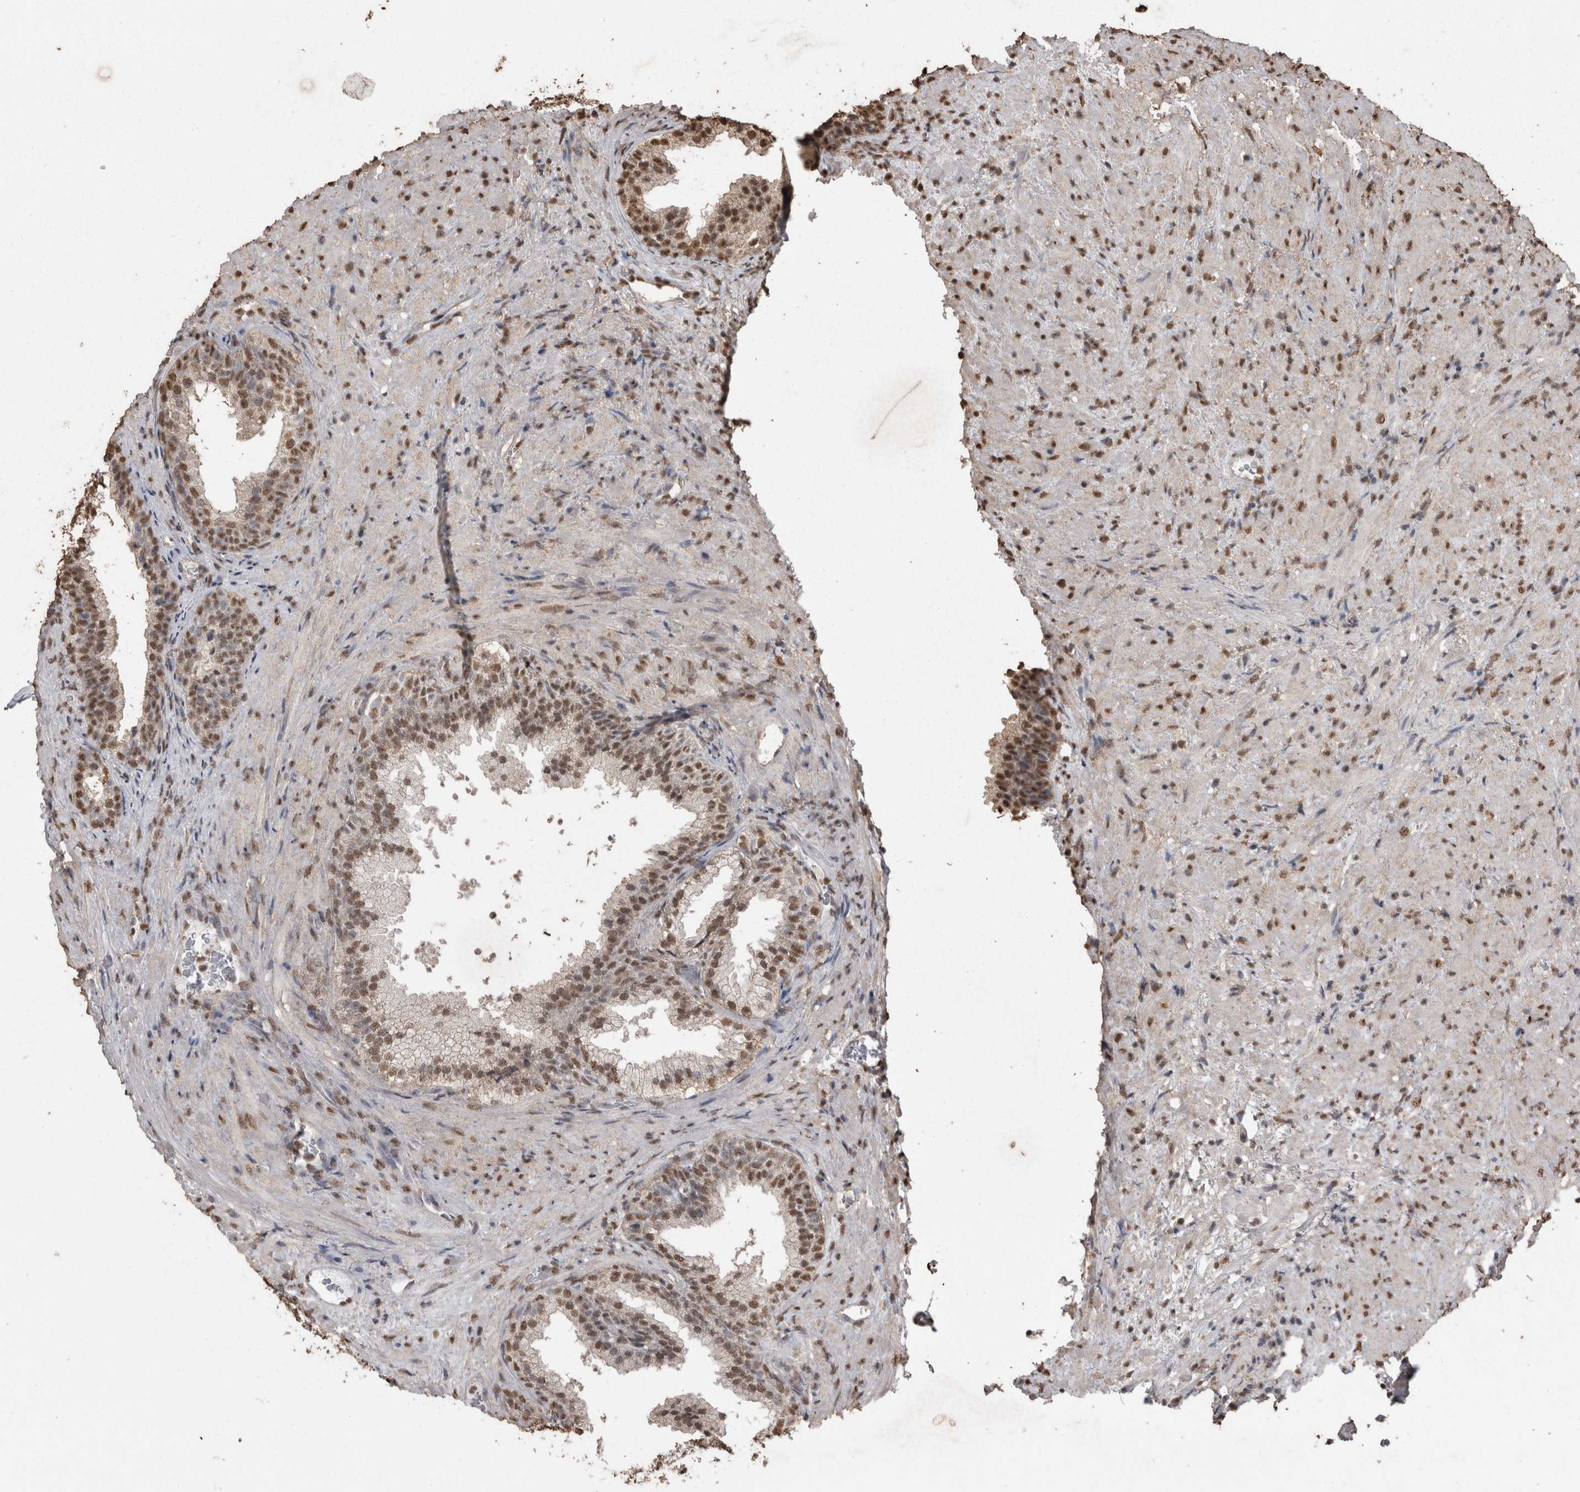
{"staining": {"intensity": "moderate", "quantity": ">75%", "location": "nuclear"}, "tissue": "prostate", "cell_type": "Glandular cells", "image_type": "normal", "snomed": [{"axis": "morphology", "description": "Normal tissue, NOS"}, {"axis": "topography", "description": "Prostate"}], "caption": "The photomicrograph shows immunohistochemical staining of normal prostate. There is moderate nuclear positivity is seen in about >75% of glandular cells. The staining is performed using DAB (3,3'-diaminobenzidine) brown chromogen to label protein expression. The nuclei are counter-stained blue using hematoxylin.", "gene": "SMAD7", "patient": {"sex": "male", "age": 76}}